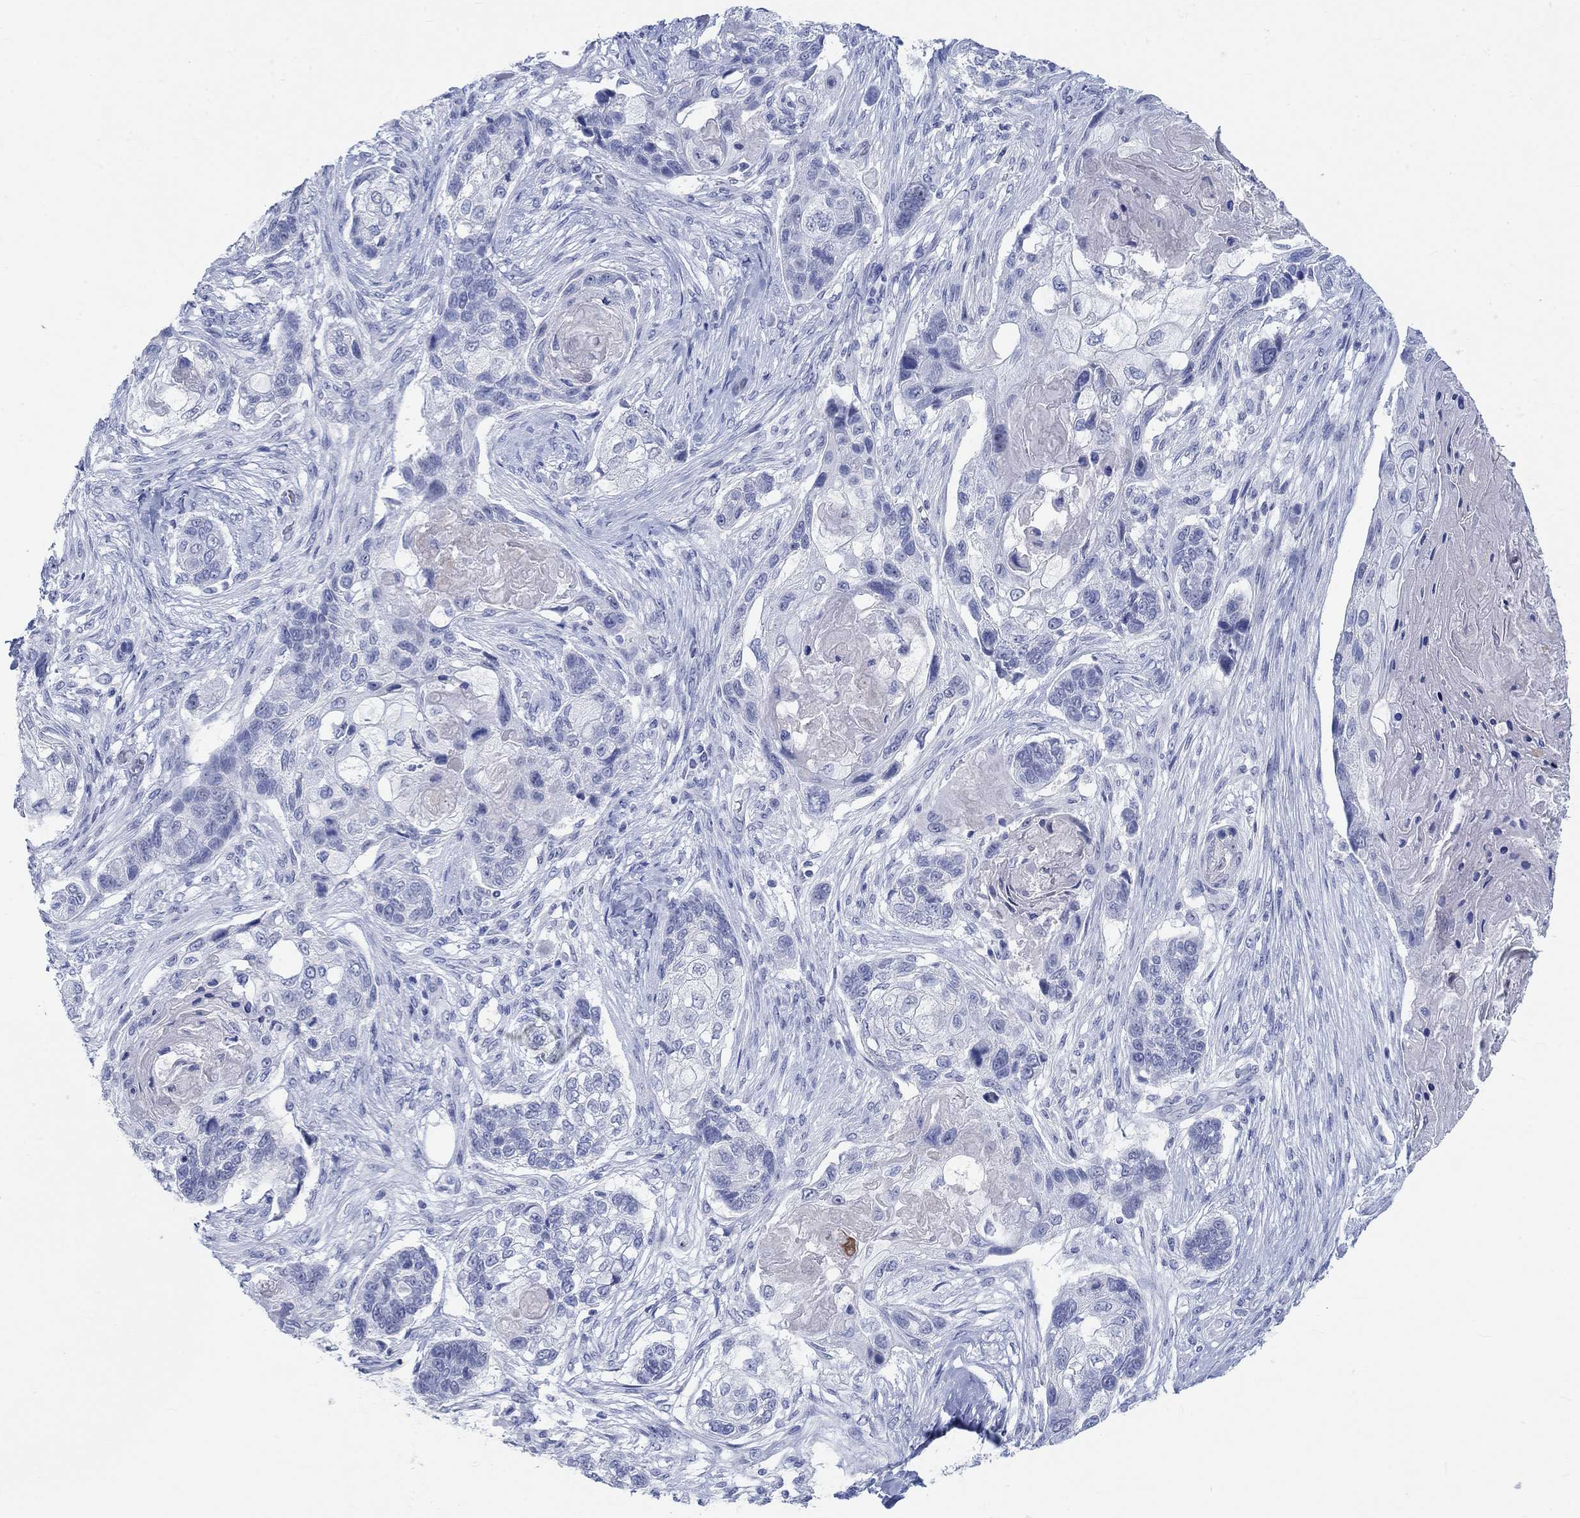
{"staining": {"intensity": "negative", "quantity": "none", "location": "none"}, "tissue": "lung cancer", "cell_type": "Tumor cells", "image_type": "cancer", "snomed": [{"axis": "morphology", "description": "Normal tissue, NOS"}, {"axis": "morphology", "description": "Squamous cell carcinoma, NOS"}, {"axis": "topography", "description": "Bronchus"}, {"axis": "topography", "description": "Lung"}], "caption": "High power microscopy image of an immunohistochemistry (IHC) image of lung squamous cell carcinoma, revealing no significant expression in tumor cells.", "gene": "GRIA3", "patient": {"sex": "male", "age": 69}}